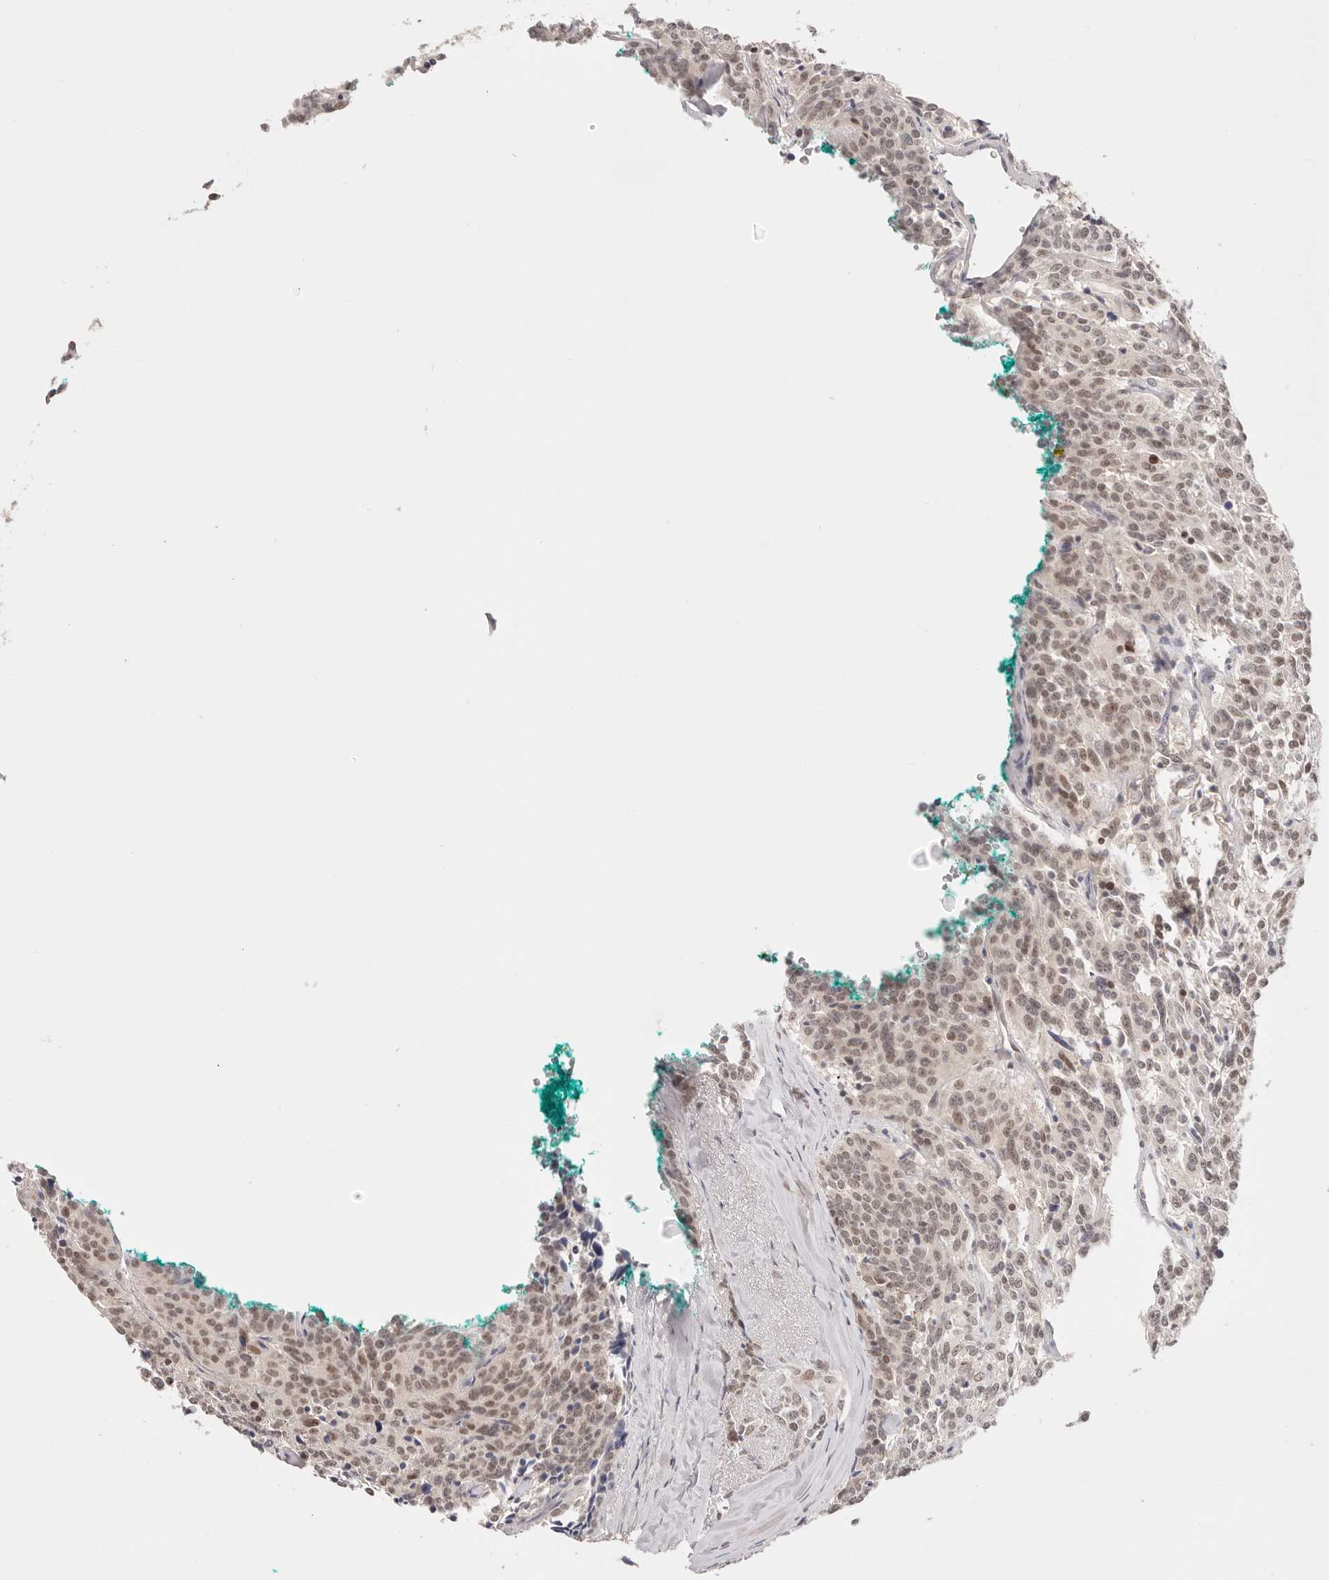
{"staining": {"intensity": "moderate", "quantity": ">75%", "location": "nuclear"}, "tissue": "carcinoid", "cell_type": "Tumor cells", "image_type": "cancer", "snomed": [{"axis": "morphology", "description": "Carcinoid, malignant, NOS"}, {"axis": "topography", "description": "Lung"}], "caption": "Immunohistochemical staining of carcinoid reveals moderate nuclear protein staining in about >75% of tumor cells.", "gene": "RFC3", "patient": {"sex": "female", "age": 46}}